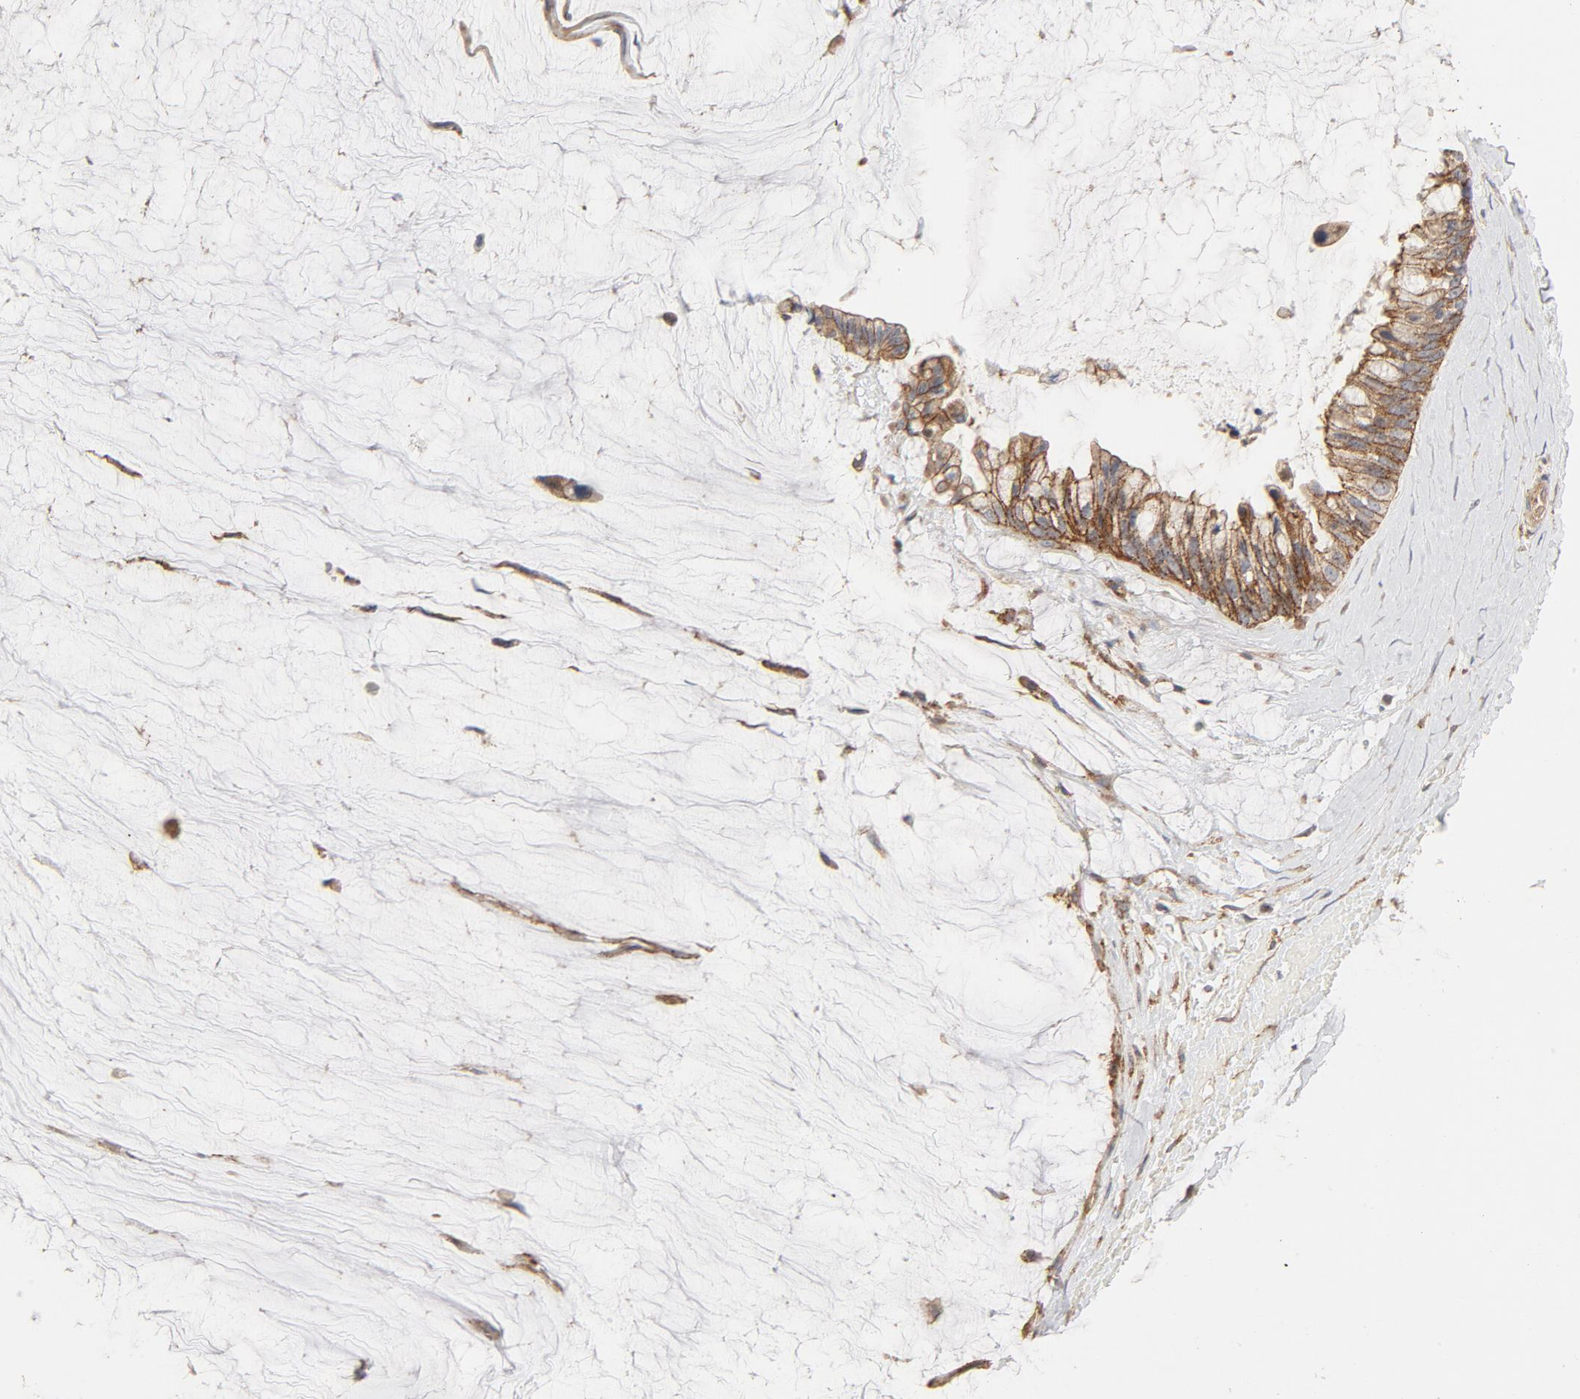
{"staining": {"intensity": "moderate", "quantity": ">75%", "location": "cytoplasmic/membranous"}, "tissue": "ovarian cancer", "cell_type": "Tumor cells", "image_type": "cancer", "snomed": [{"axis": "morphology", "description": "Cystadenocarcinoma, mucinous, NOS"}, {"axis": "topography", "description": "Ovary"}], "caption": "There is medium levels of moderate cytoplasmic/membranous positivity in tumor cells of ovarian mucinous cystadenocarcinoma, as demonstrated by immunohistochemical staining (brown color).", "gene": "AP2A1", "patient": {"sex": "female", "age": 39}}